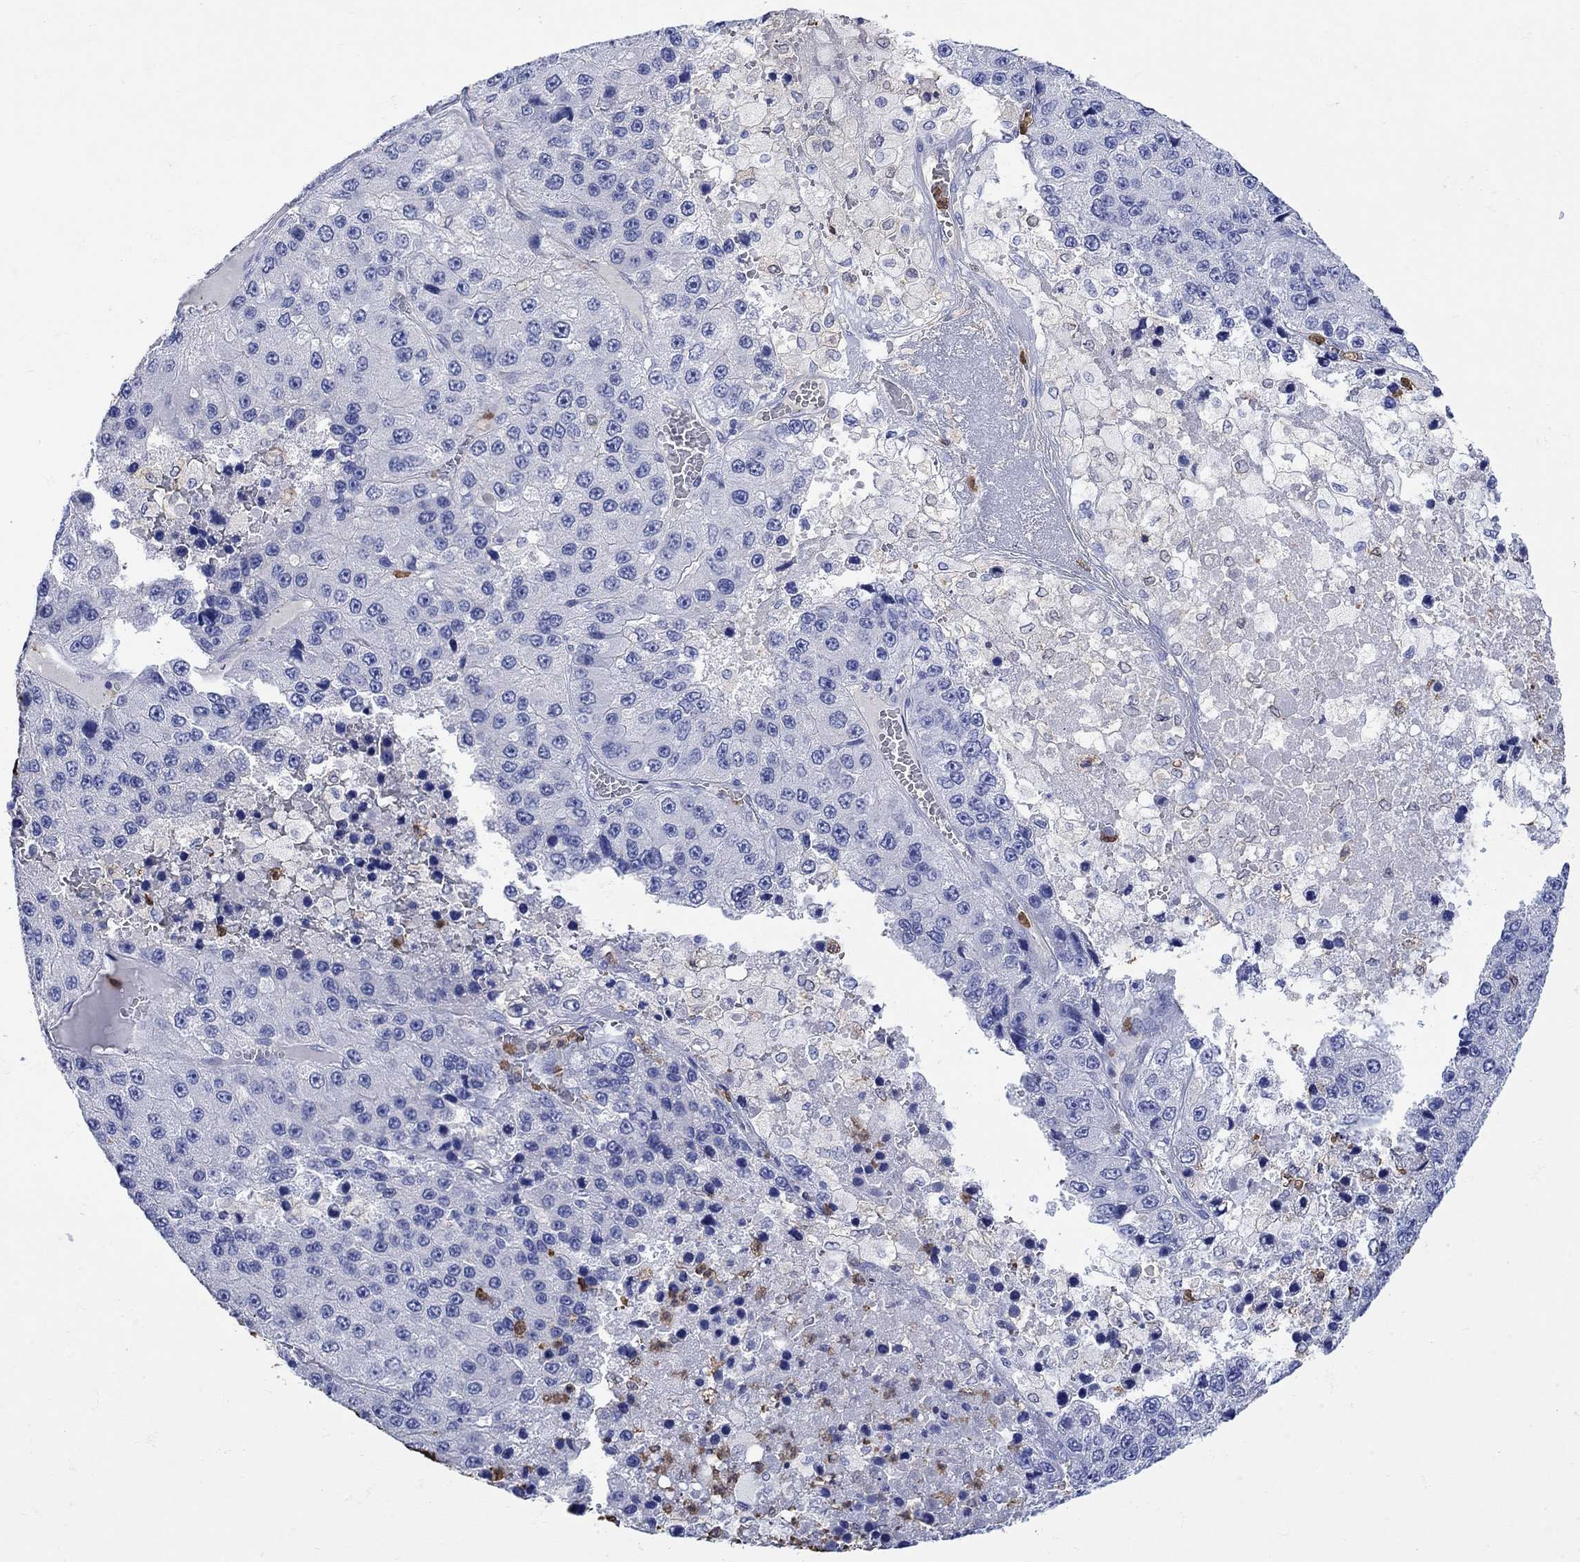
{"staining": {"intensity": "negative", "quantity": "none", "location": "none"}, "tissue": "liver cancer", "cell_type": "Tumor cells", "image_type": "cancer", "snomed": [{"axis": "morphology", "description": "Carcinoma, Hepatocellular, NOS"}, {"axis": "topography", "description": "Liver"}], "caption": "Protein analysis of liver hepatocellular carcinoma demonstrates no significant expression in tumor cells.", "gene": "LINGO3", "patient": {"sex": "female", "age": 73}}